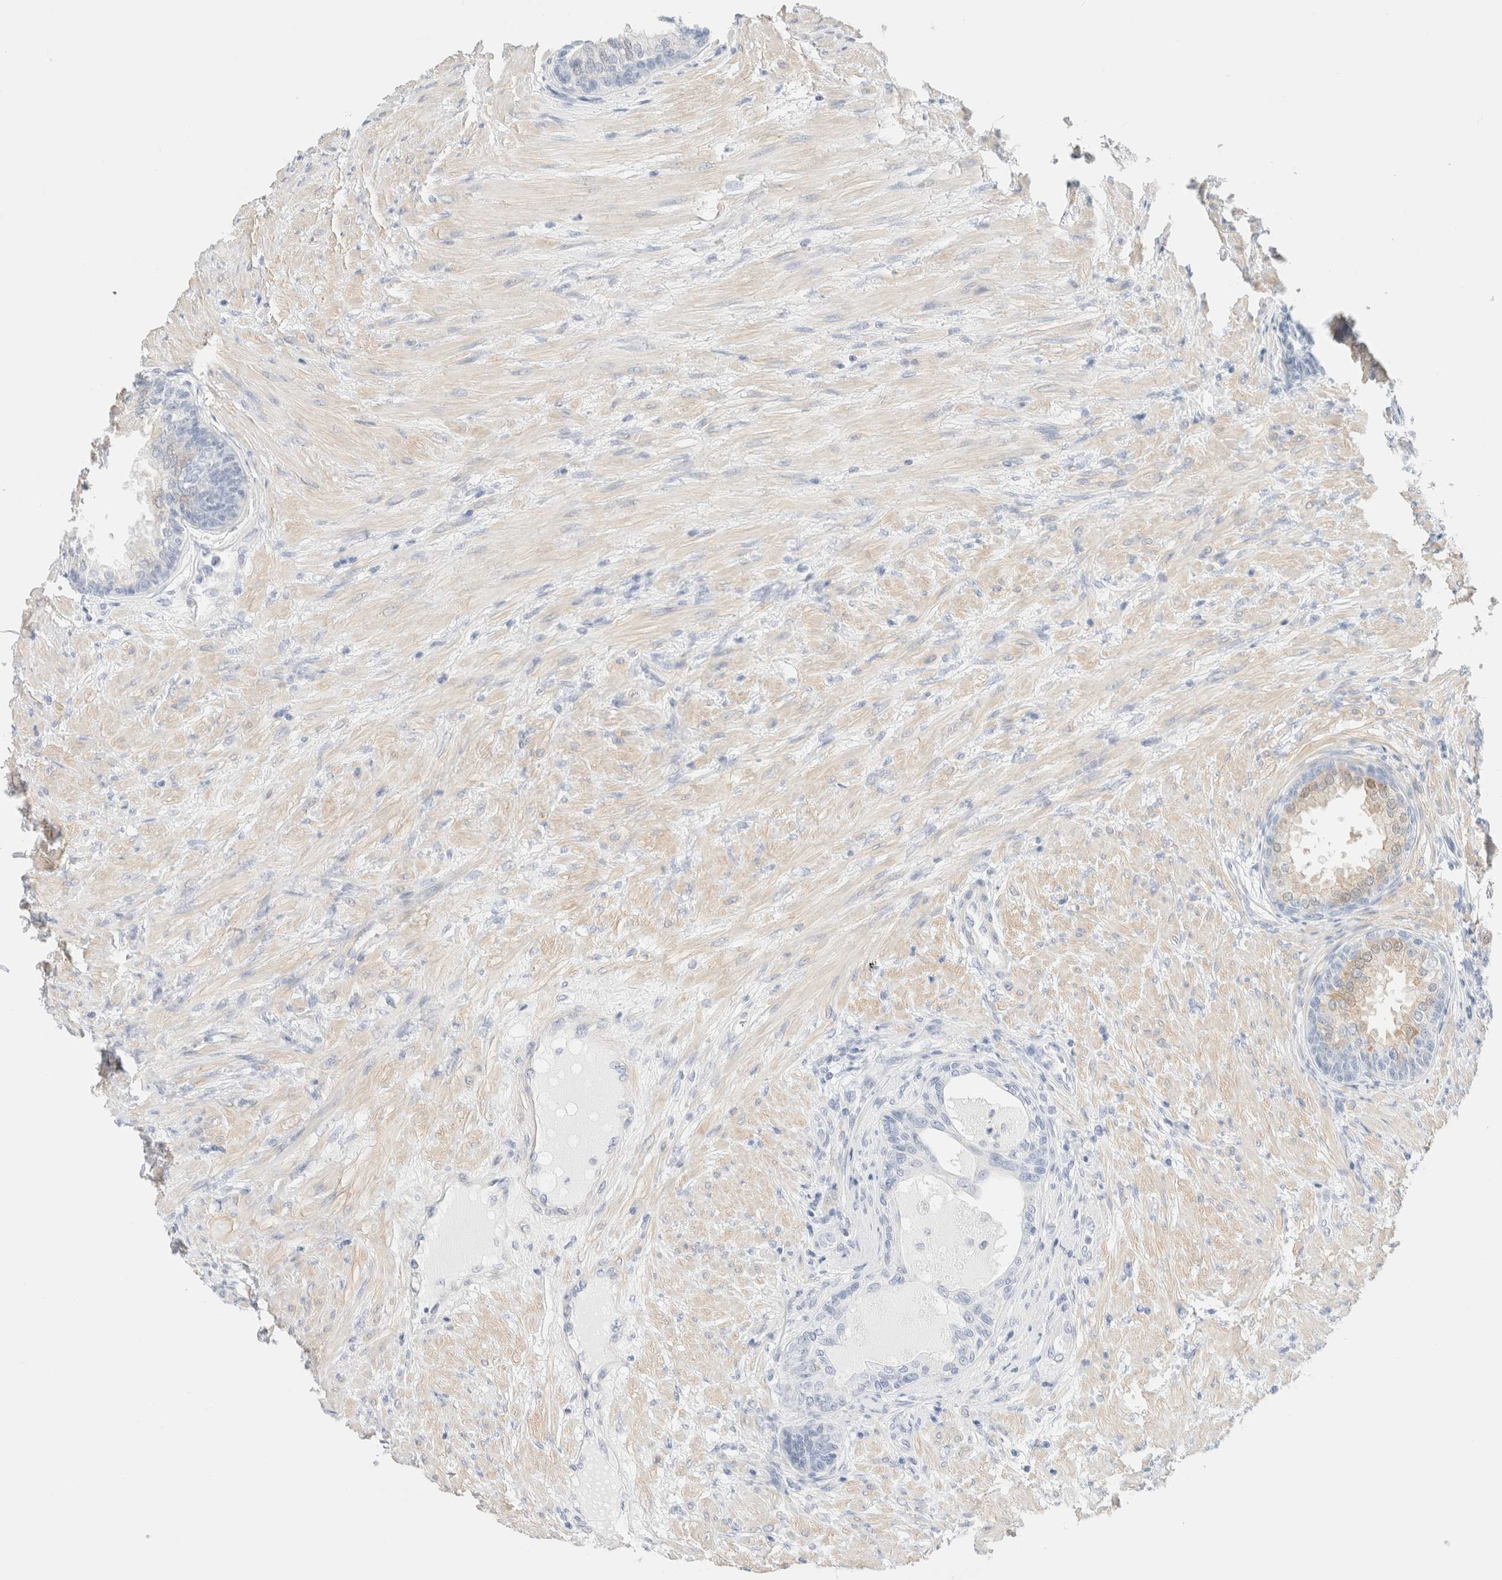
{"staining": {"intensity": "weak", "quantity": "<25%", "location": "cytoplasmic/membranous"}, "tissue": "prostate", "cell_type": "Glandular cells", "image_type": "normal", "snomed": [{"axis": "morphology", "description": "Normal tissue, NOS"}, {"axis": "topography", "description": "Prostate"}], "caption": "Immunohistochemistry (IHC) of benign prostate reveals no staining in glandular cells.", "gene": "DPYS", "patient": {"sex": "male", "age": 76}}